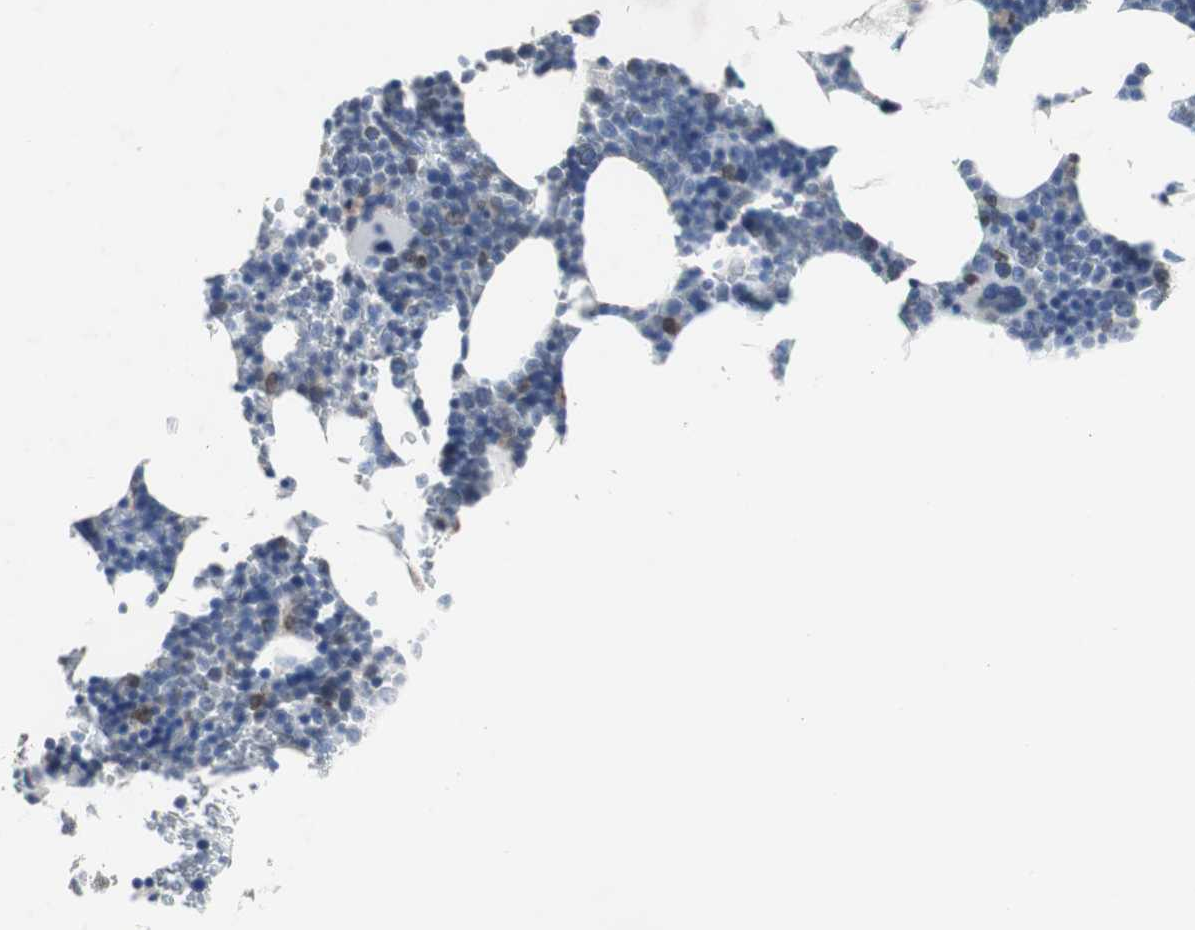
{"staining": {"intensity": "moderate", "quantity": "<25%", "location": "cytoplasmic/membranous"}, "tissue": "bone marrow", "cell_type": "Hematopoietic cells", "image_type": "normal", "snomed": [{"axis": "morphology", "description": "Normal tissue, NOS"}, {"axis": "topography", "description": "Bone marrow"}], "caption": "IHC micrograph of normal bone marrow stained for a protein (brown), which reveals low levels of moderate cytoplasmic/membranous staining in approximately <25% of hematopoietic cells.", "gene": "RBM47", "patient": {"sex": "female", "age": 73}}